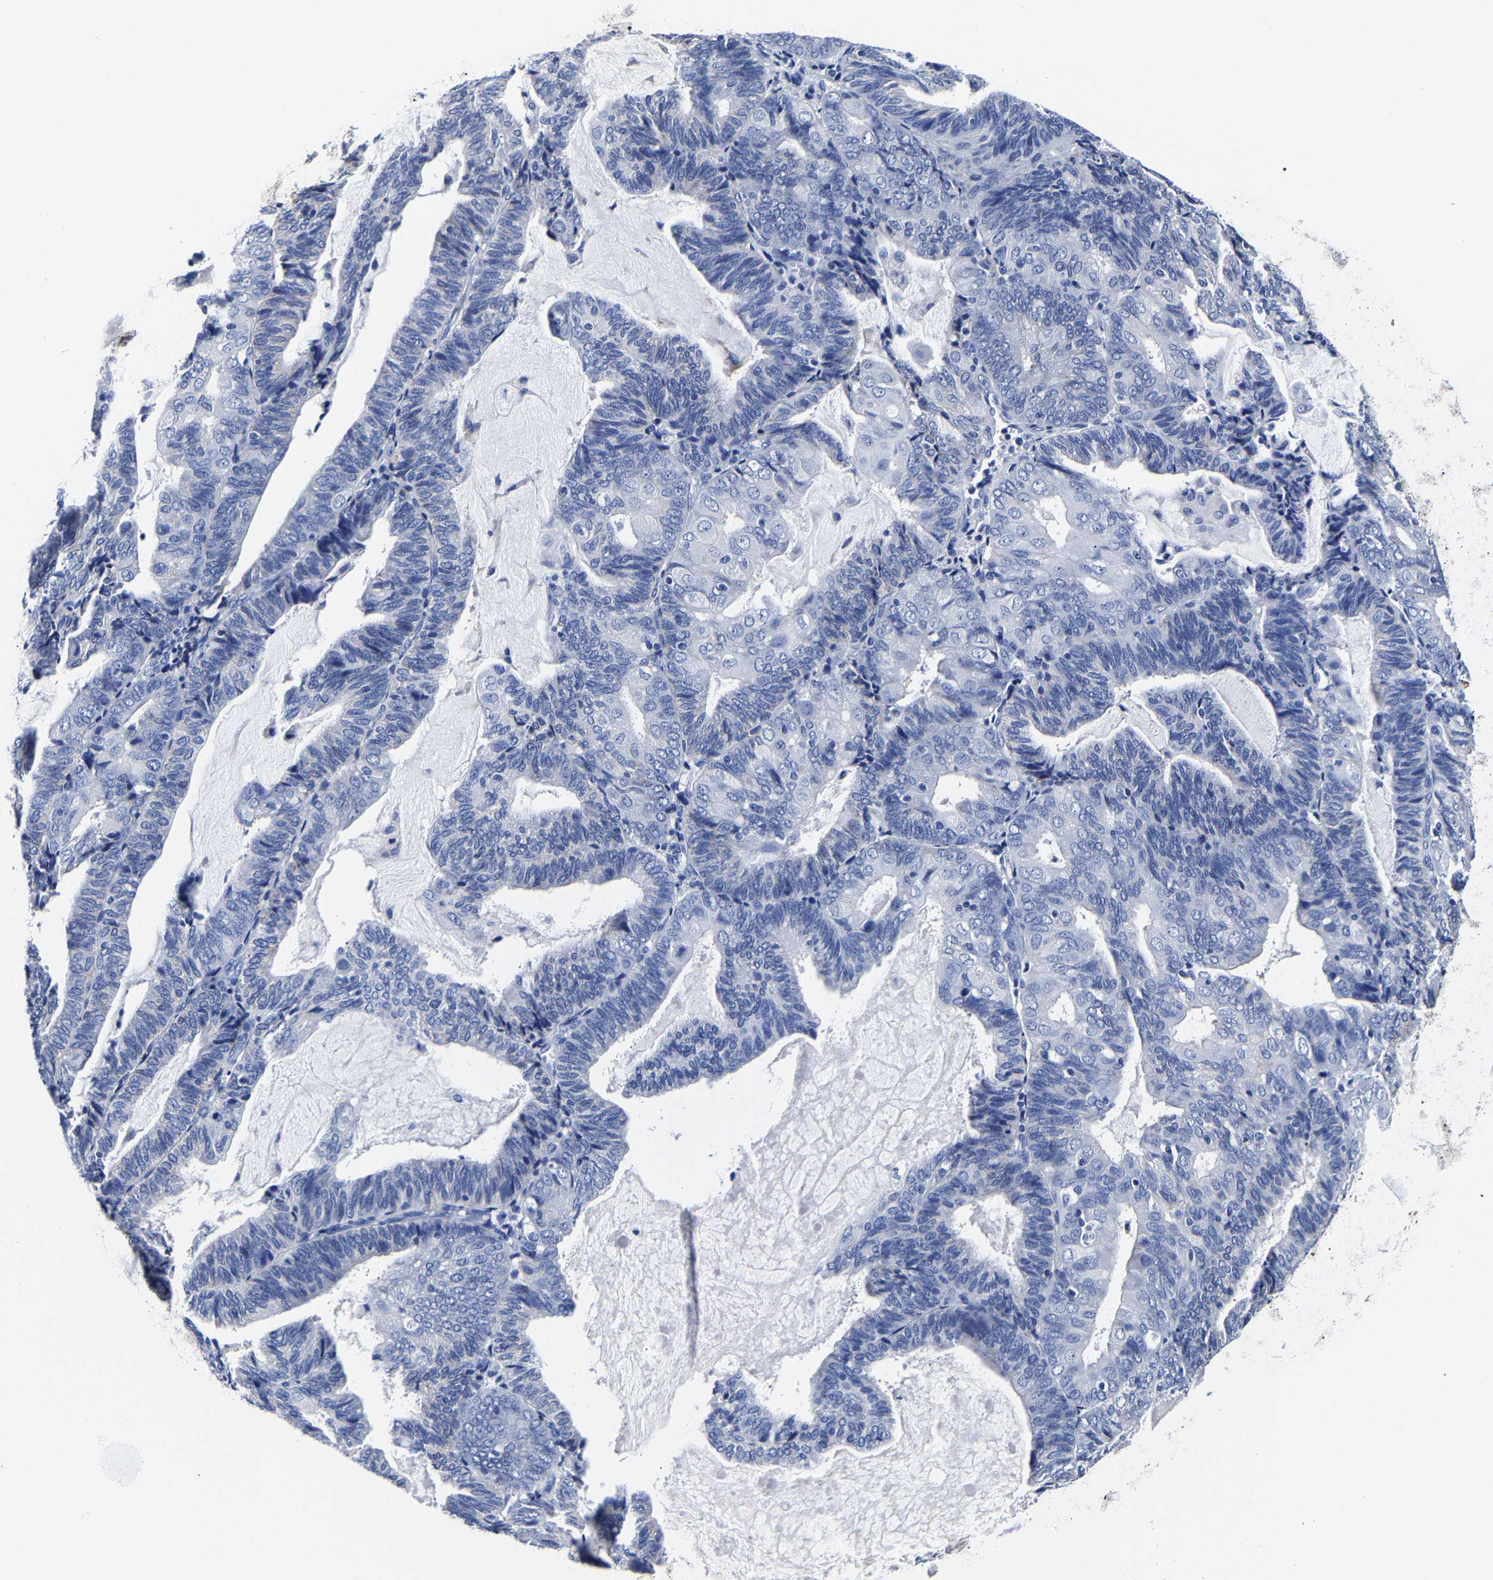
{"staining": {"intensity": "negative", "quantity": "none", "location": "none"}, "tissue": "endometrial cancer", "cell_type": "Tumor cells", "image_type": "cancer", "snomed": [{"axis": "morphology", "description": "Adenocarcinoma, NOS"}, {"axis": "topography", "description": "Endometrium"}], "caption": "Immunohistochemistry (IHC) of human endometrial cancer reveals no staining in tumor cells. (DAB immunohistochemistry (IHC), high magnification).", "gene": "CPA2", "patient": {"sex": "female", "age": 81}}